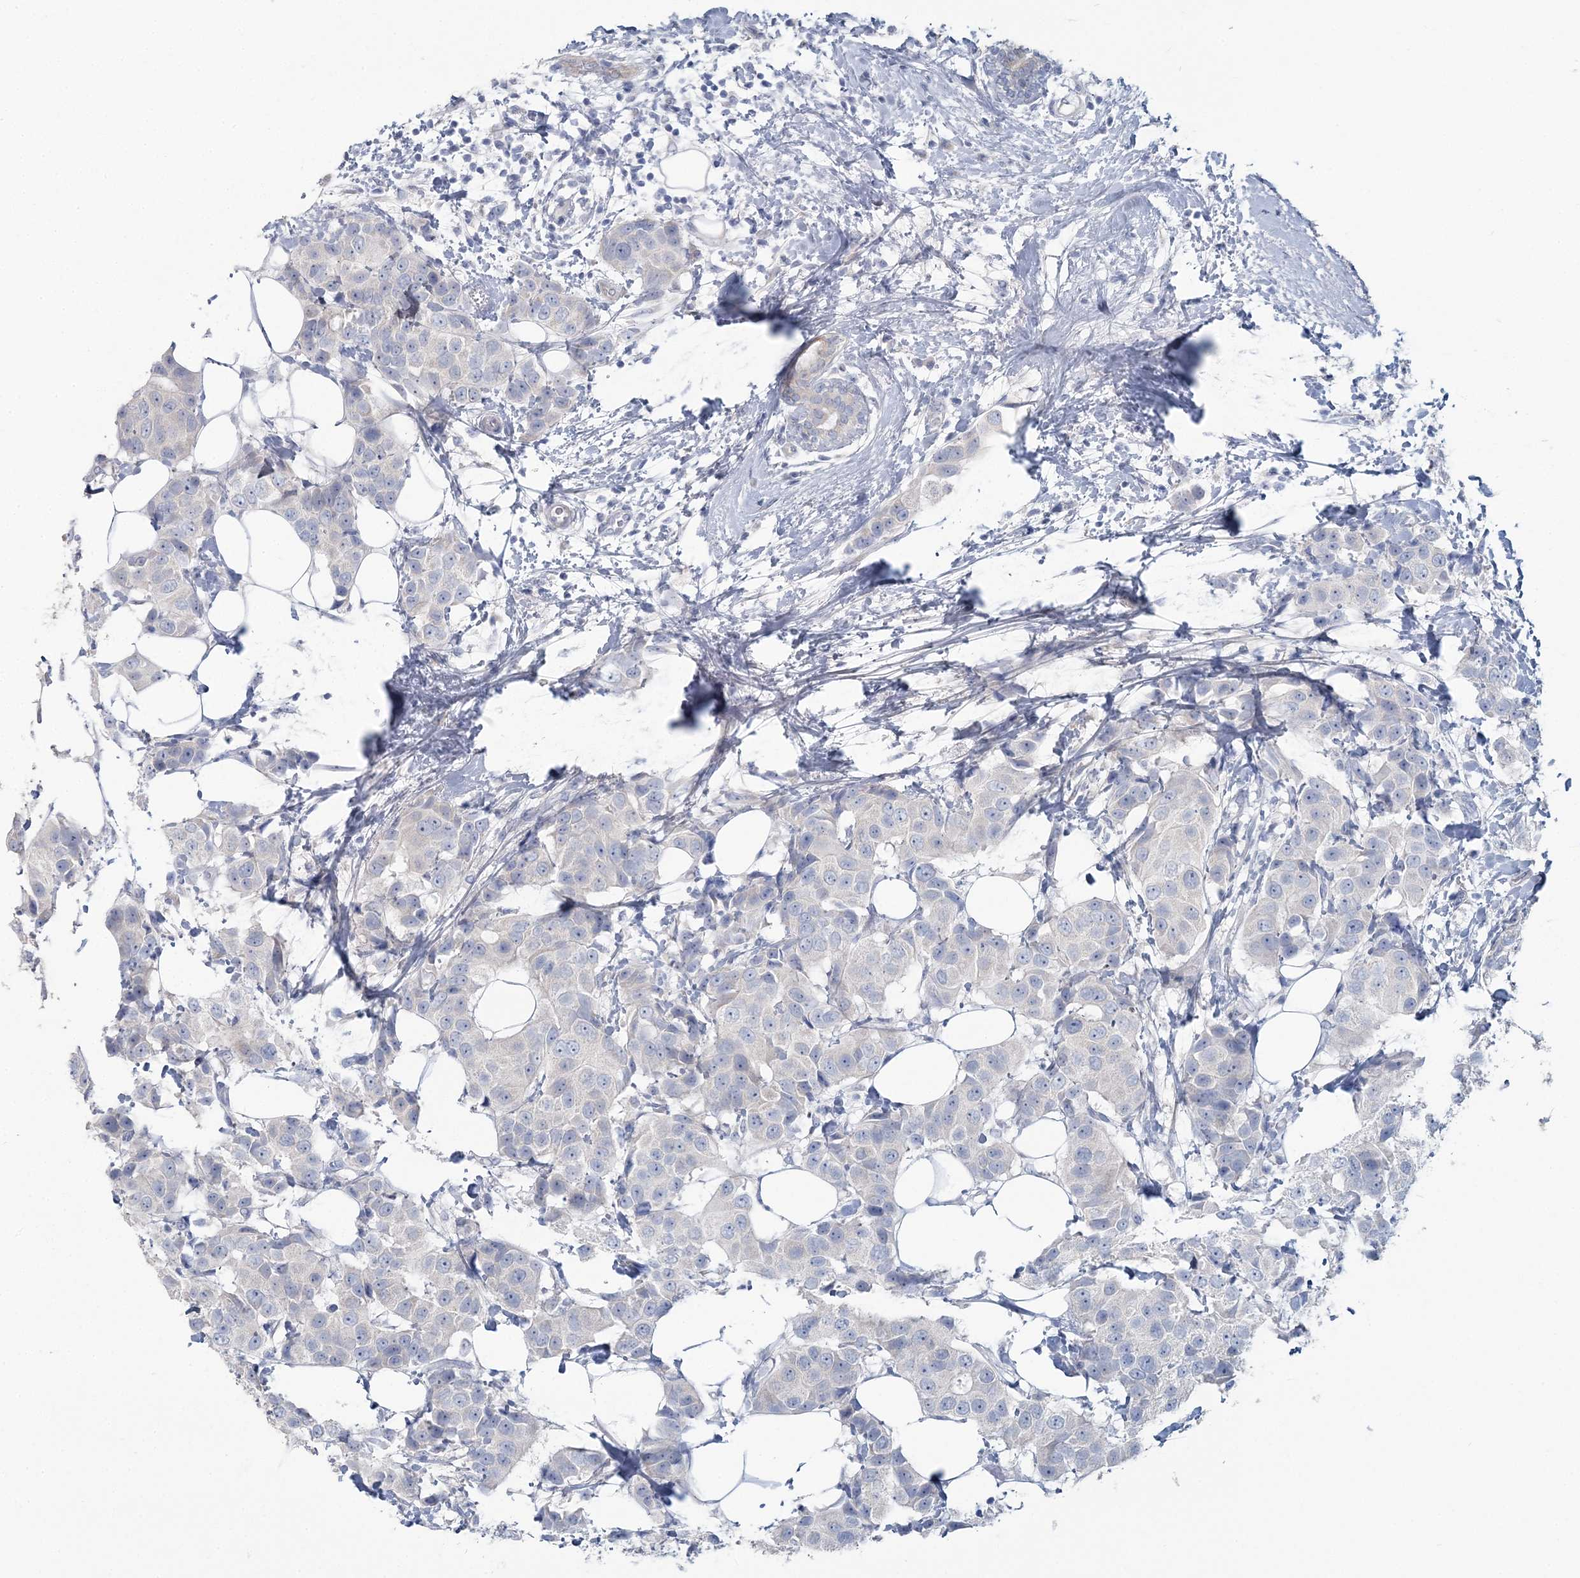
{"staining": {"intensity": "negative", "quantity": "none", "location": "none"}, "tissue": "breast cancer", "cell_type": "Tumor cells", "image_type": "cancer", "snomed": [{"axis": "morphology", "description": "Normal tissue, NOS"}, {"axis": "morphology", "description": "Duct carcinoma"}, {"axis": "topography", "description": "Breast"}], "caption": "This is a micrograph of immunohistochemistry staining of breast cancer, which shows no staining in tumor cells. (DAB (3,3'-diaminobenzidine) immunohistochemistry visualized using brightfield microscopy, high magnification).", "gene": "CMBL", "patient": {"sex": "female", "age": 39}}